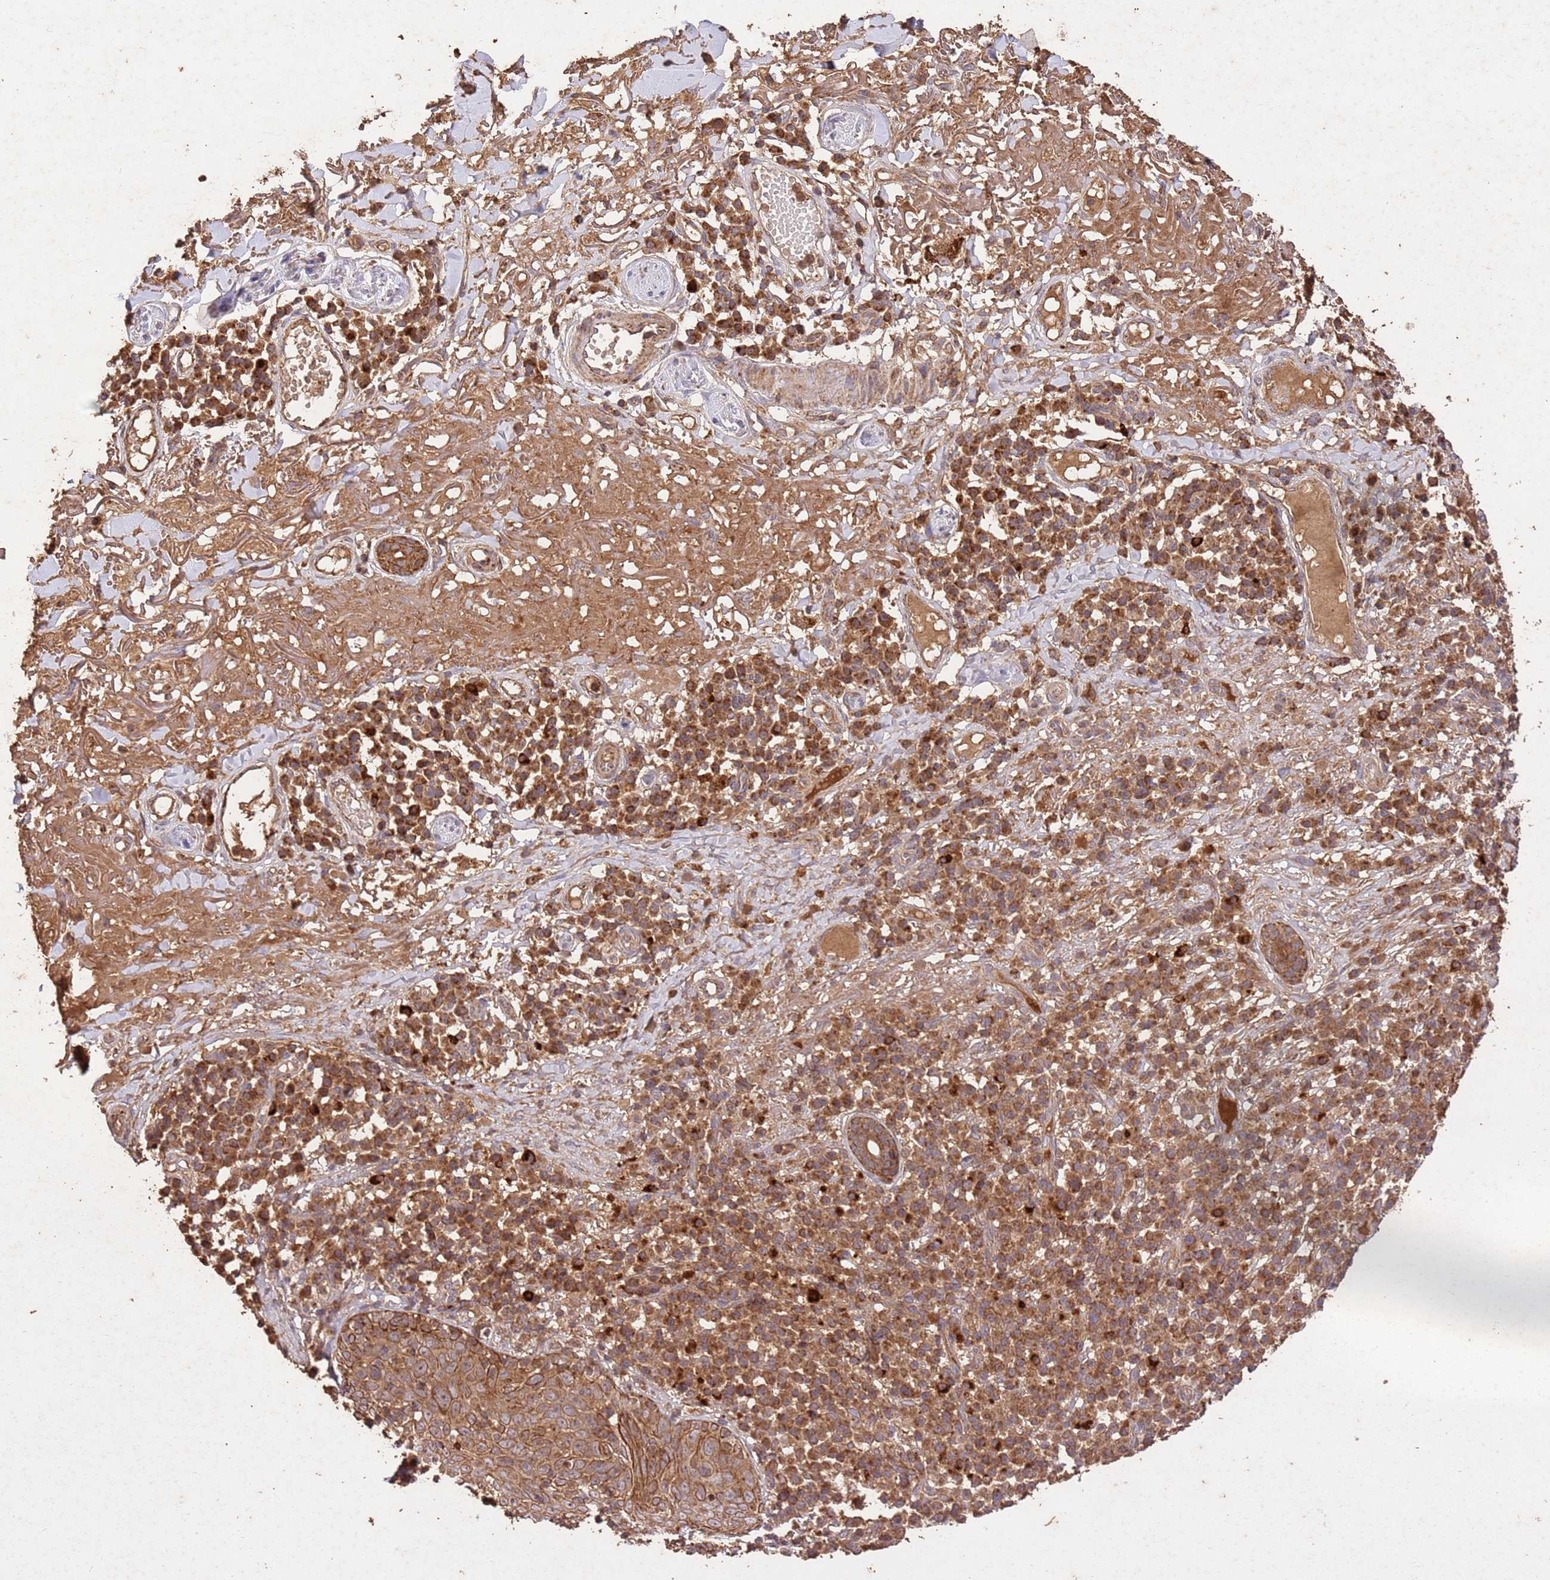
{"staining": {"intensity": "moderate", "quantity": ">75%", "location": "cytoplasmic/membranous,nuclear"}, "tissue": "skin cancer", "cell_type": "Tumor cells", "image_type": "cancer", "snomed": [{"axis": "morphology", "description": "Squamous cell carcinoma in situ, NOS"}, {"axis": "morphology", "description": "Squamous cell carcinoma, NOS"}, {"axis": "topography", "description": "Skin"}], "caption": "Human skin squamous cell carcinoma in situ stained for a protein (brown) exhibits moderate cytoplasmic/membranous and nuclear positive staining in about >75% of tumor cells.", "gene": "LRRC28", "patient": {"sex": "male", "age": 93}}